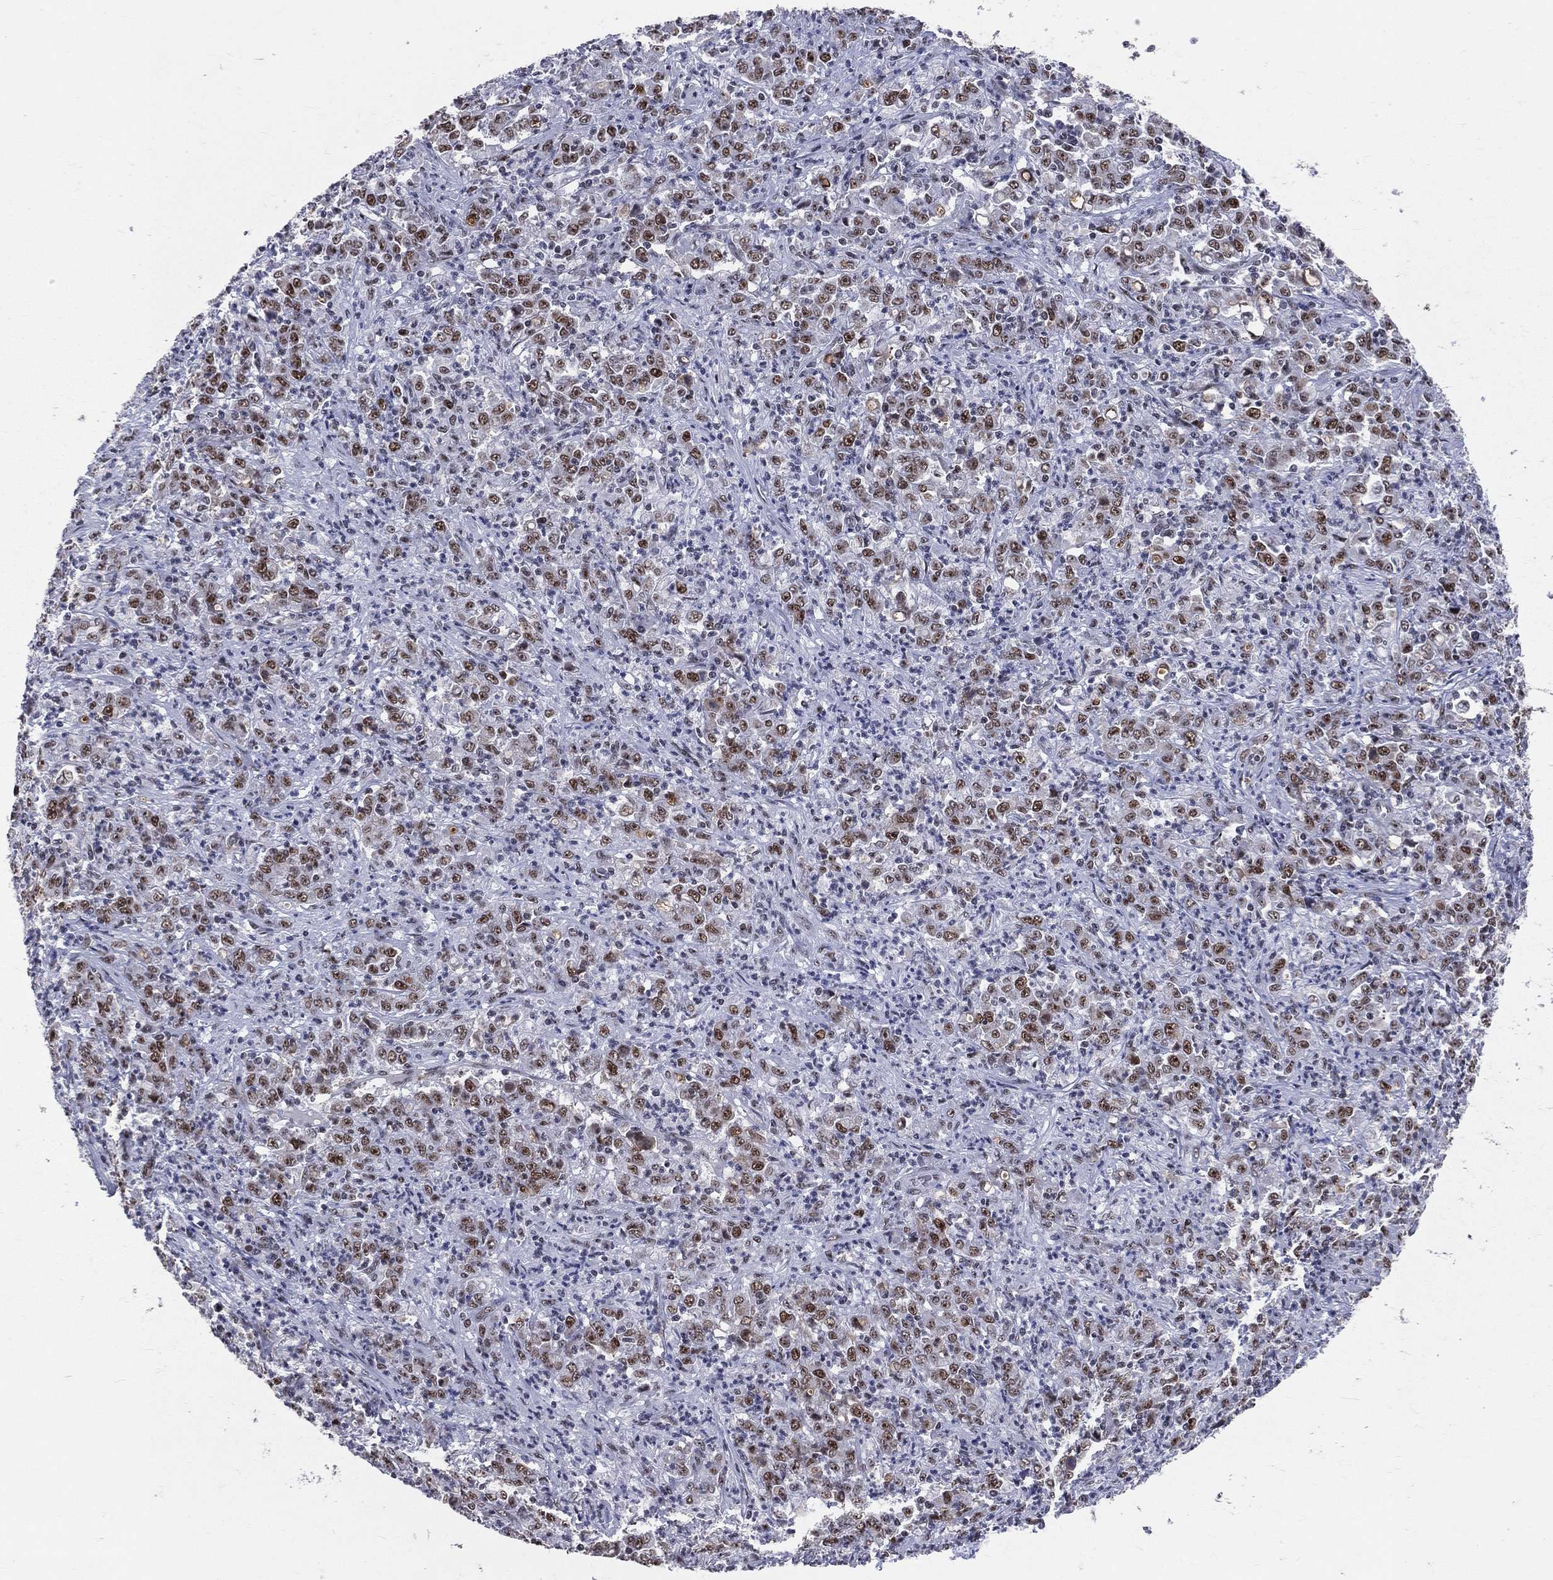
{"staining": {"intensity": "strong", "quantity": ">75%", "location": "nuclear"}, "tissue": "stomach cancer", "cell_type": "Tumor cells", "image_type": "cancer", "snomed": [{"axis": "morphology", "description": "Adenocarcinoma, NOS"}, {"axis": "topography", "description": "Stomach, lower"}], "caption": "This micrograph shows IHC staining of stomach cancer (adenocarcinoma), with high strong nuclear positivity in about >75% of tumor cells.", "gene": "CDK7", "patient": {"sex": "female", "age": 71}}